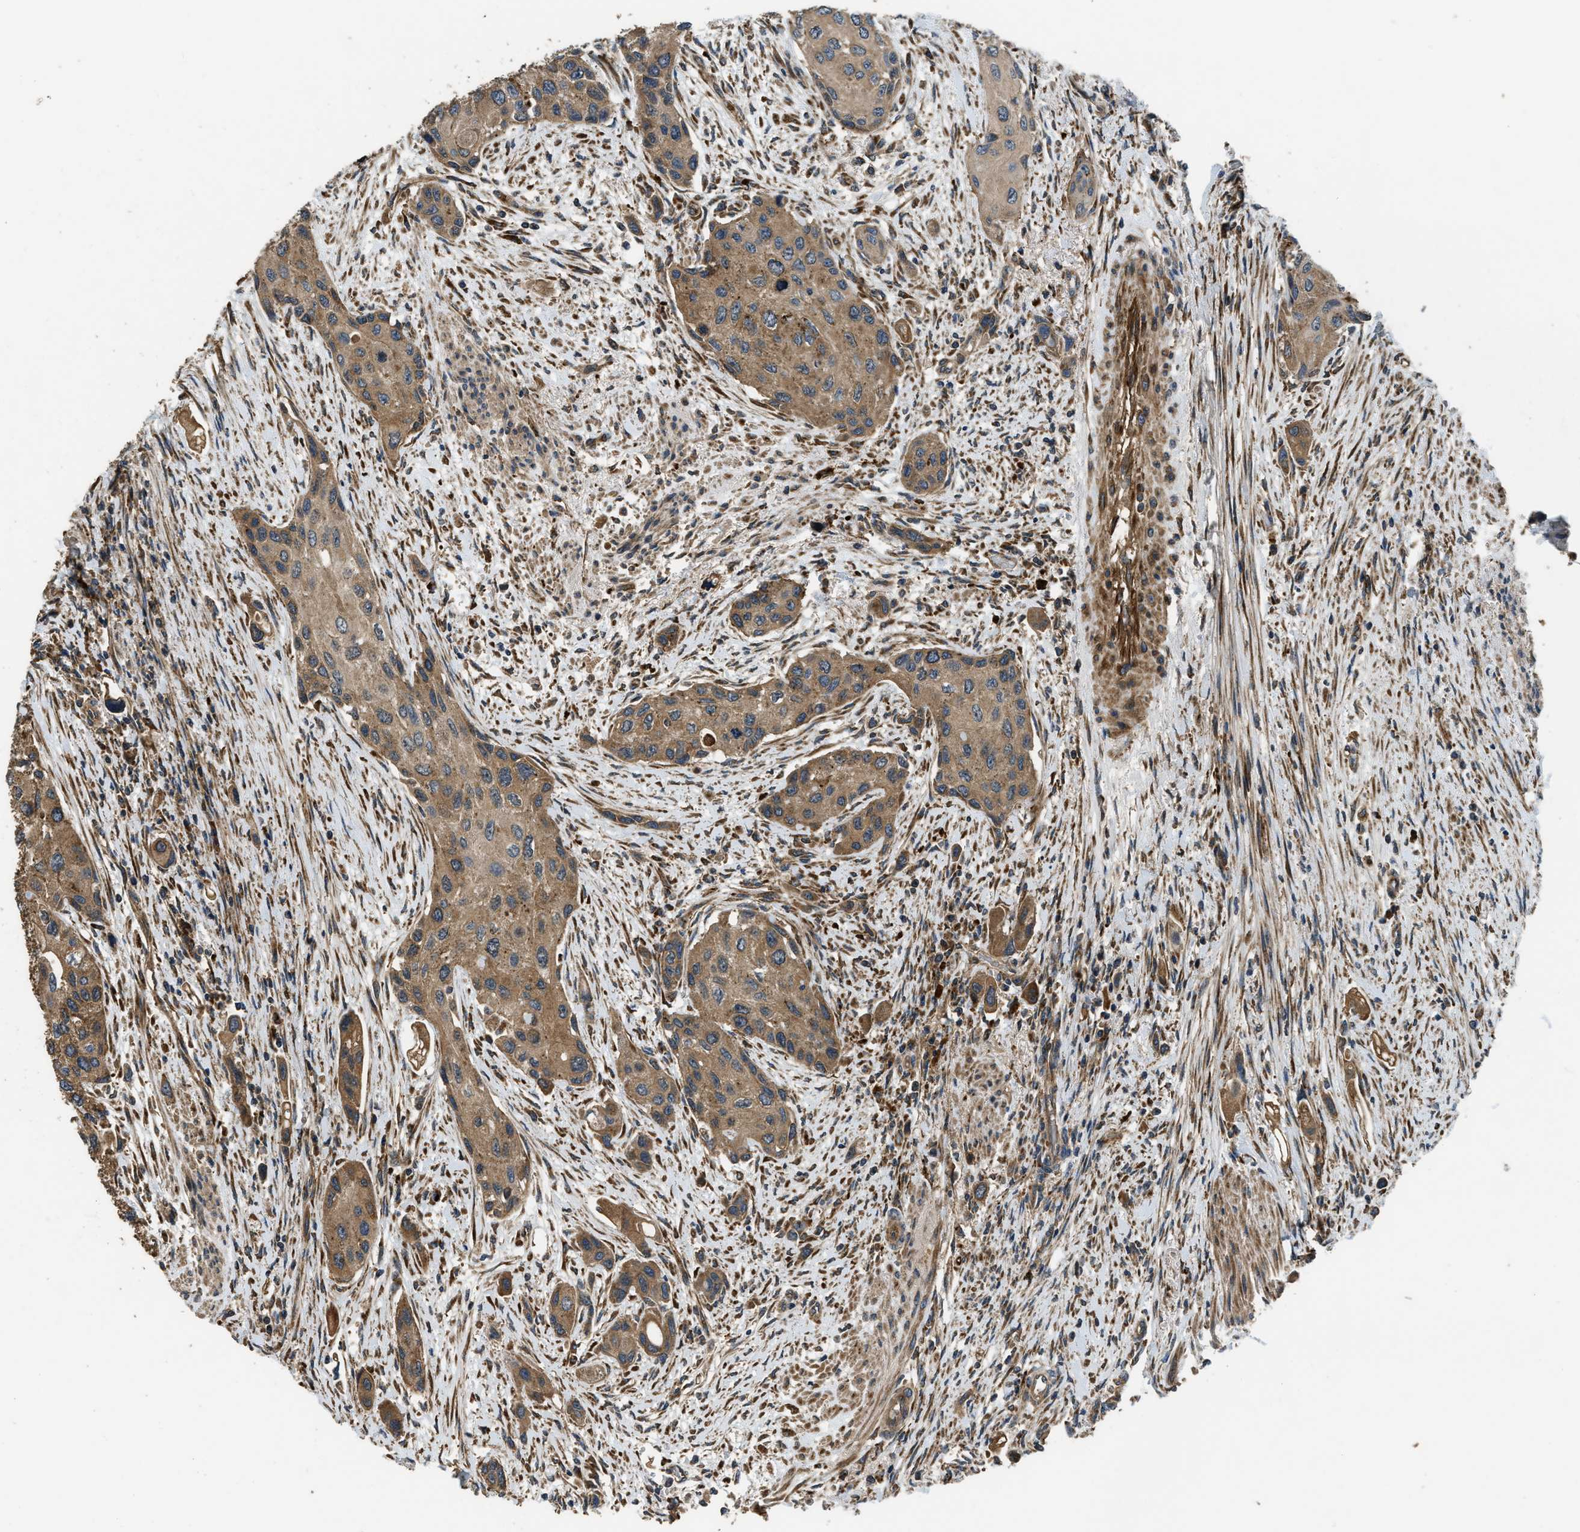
{"staining": {"intensity": "moderate", "quantity": ">75%", "location": "cytoplasmic/membranous"}, "tissue": "urothelial cancer", "cell_type": "Tumor cells", "image_type": "cancer", "snomed": [{"axis": "morphology", "description": "Urothelial carcinoma, High grade"}, {"axis": "topography", "description": "Urinary bladder"}], "caption": "This is a histology image of immunohistochemistry (IHC) staining of high-grade urothelial carcinoma, which shows moderate positivity in the cytoplasmic/membranous of tumor cells.", "gene": "GGH", "patient": {"sex": "female", "age": 56}}